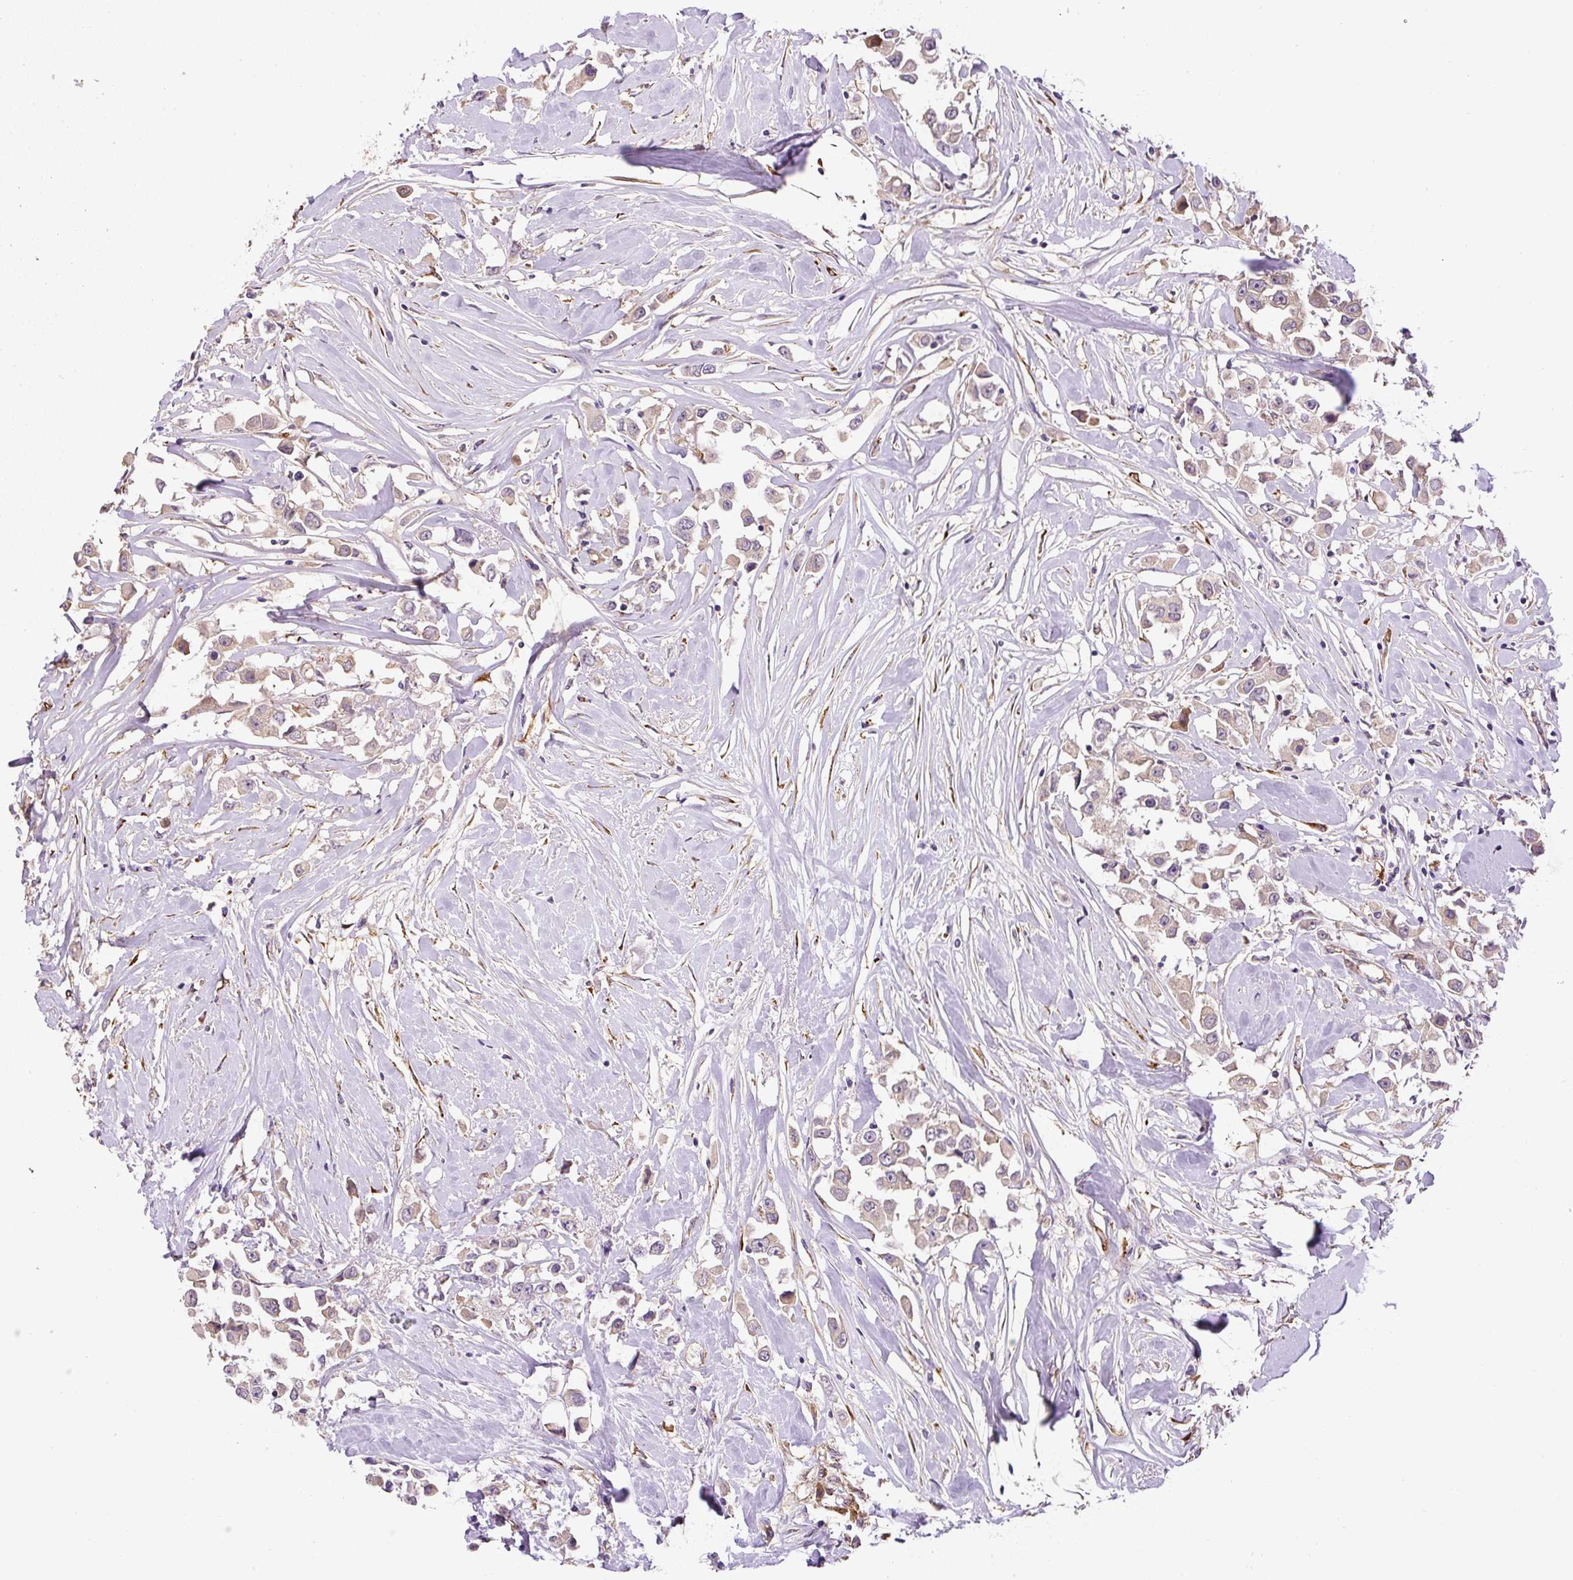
{"staining": {"intensity": "weak", "quantity": ">75%", "location": "cytoplasmic/membranous"}, "tissue": "breast cancer", "cell_type": "Tumor cells", "image_type": "cancer", "snomed": [{"axis": "morphology", "description": "Duct carcinoma"}, {"axis": "topography", "description": "Breast"}], "caption": "Brown immunohistochemical staining in breast cancer demonstrates weak cytoplasmic/membranous staining in approximately >75% of tumor cells.", "gene": "RNF170", "patient": {"sex": "female", "age": 61}}